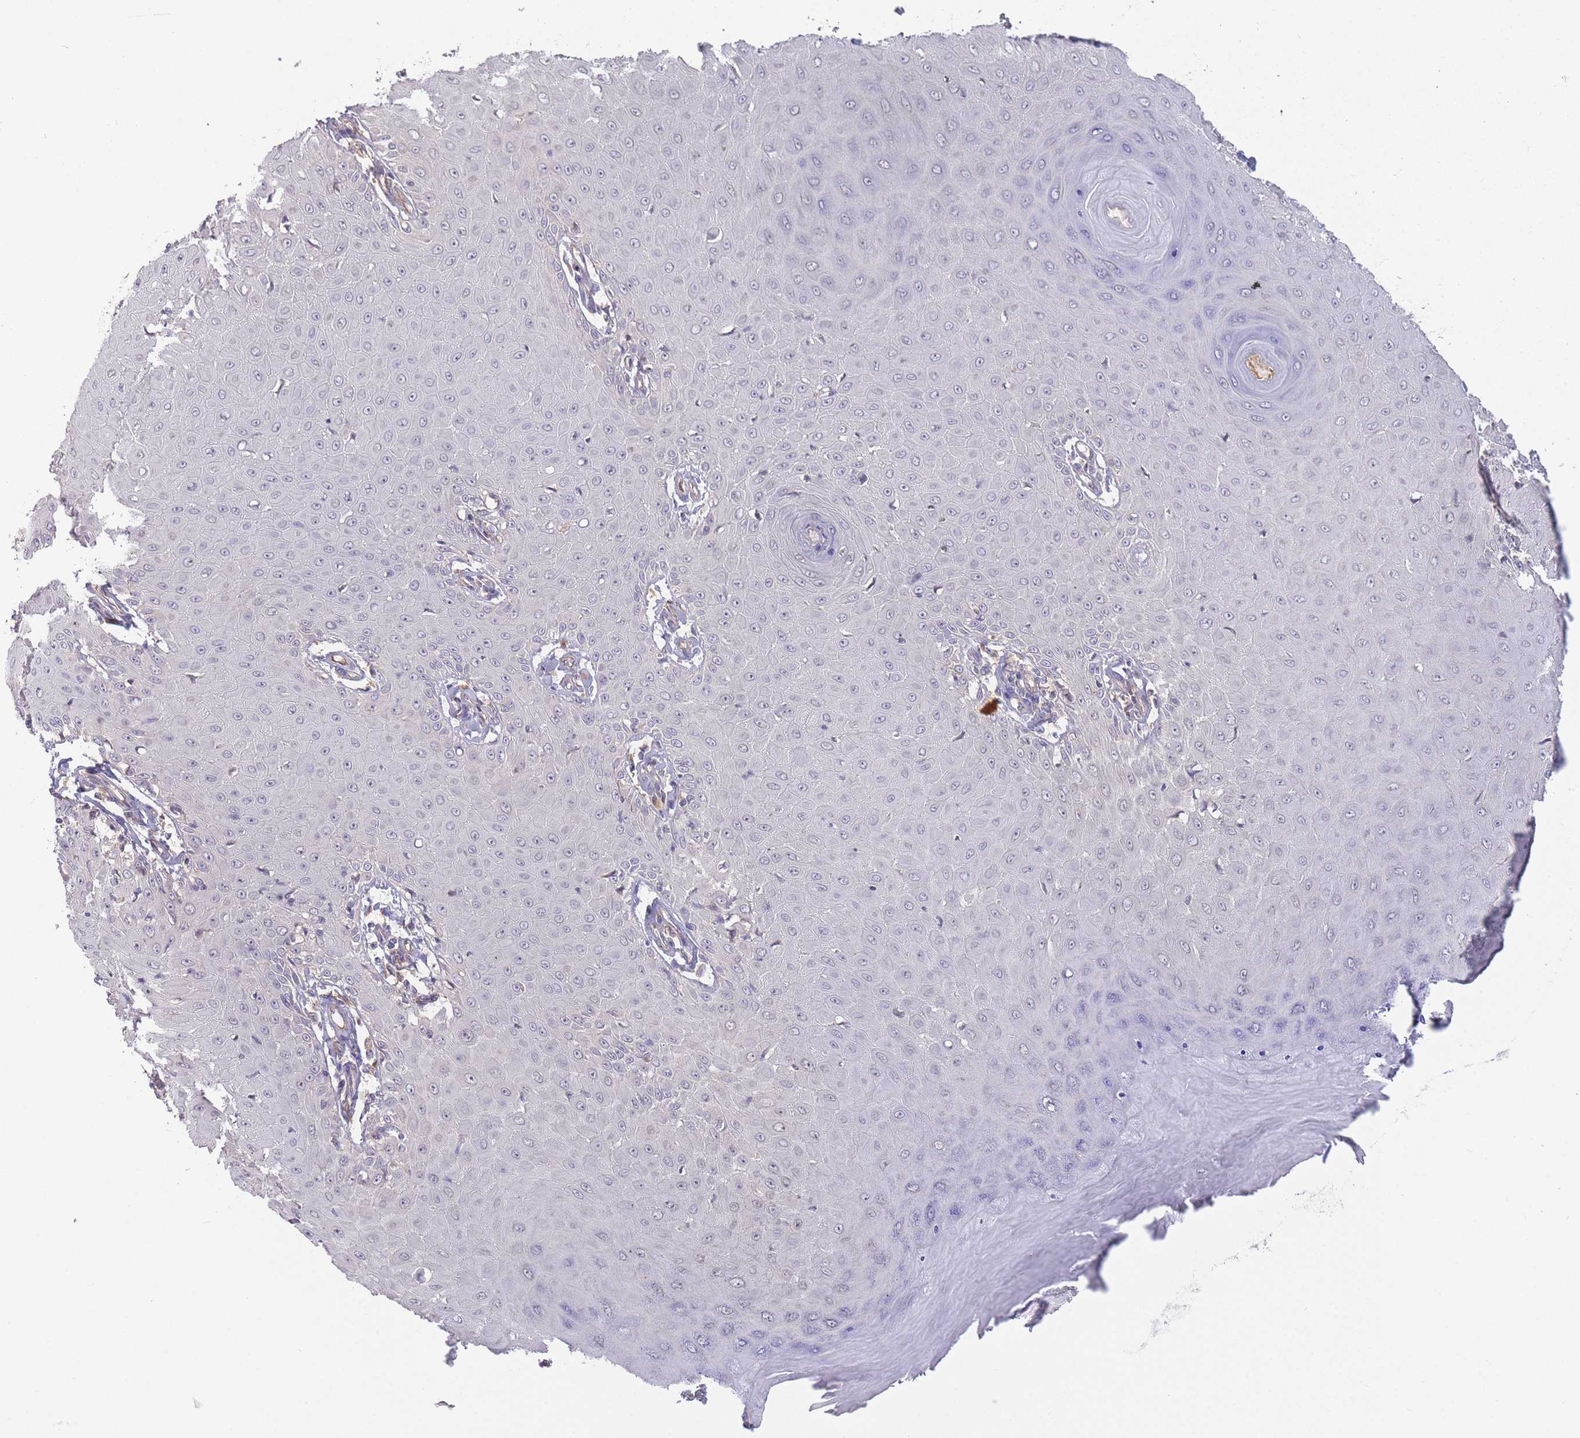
{"staining": {"intensity": "negative", "quantity": "none", "location": "none"}, "tissue": "skin cancer", "cell_type": "Tumor cells", "image_type": "cancer", "snomed": [{"axis": "morphology", "description": "Squamous cell carcinoma, NOS"}, {"axis": "topography", "description": "Skin"}], "caption": "The micrograph shows no significant staining in tumor cells of skin cancer (squamous cell carcinoma).", "gene": "NDUFAF5", "patient": {"sex": "male", "age": 70}}